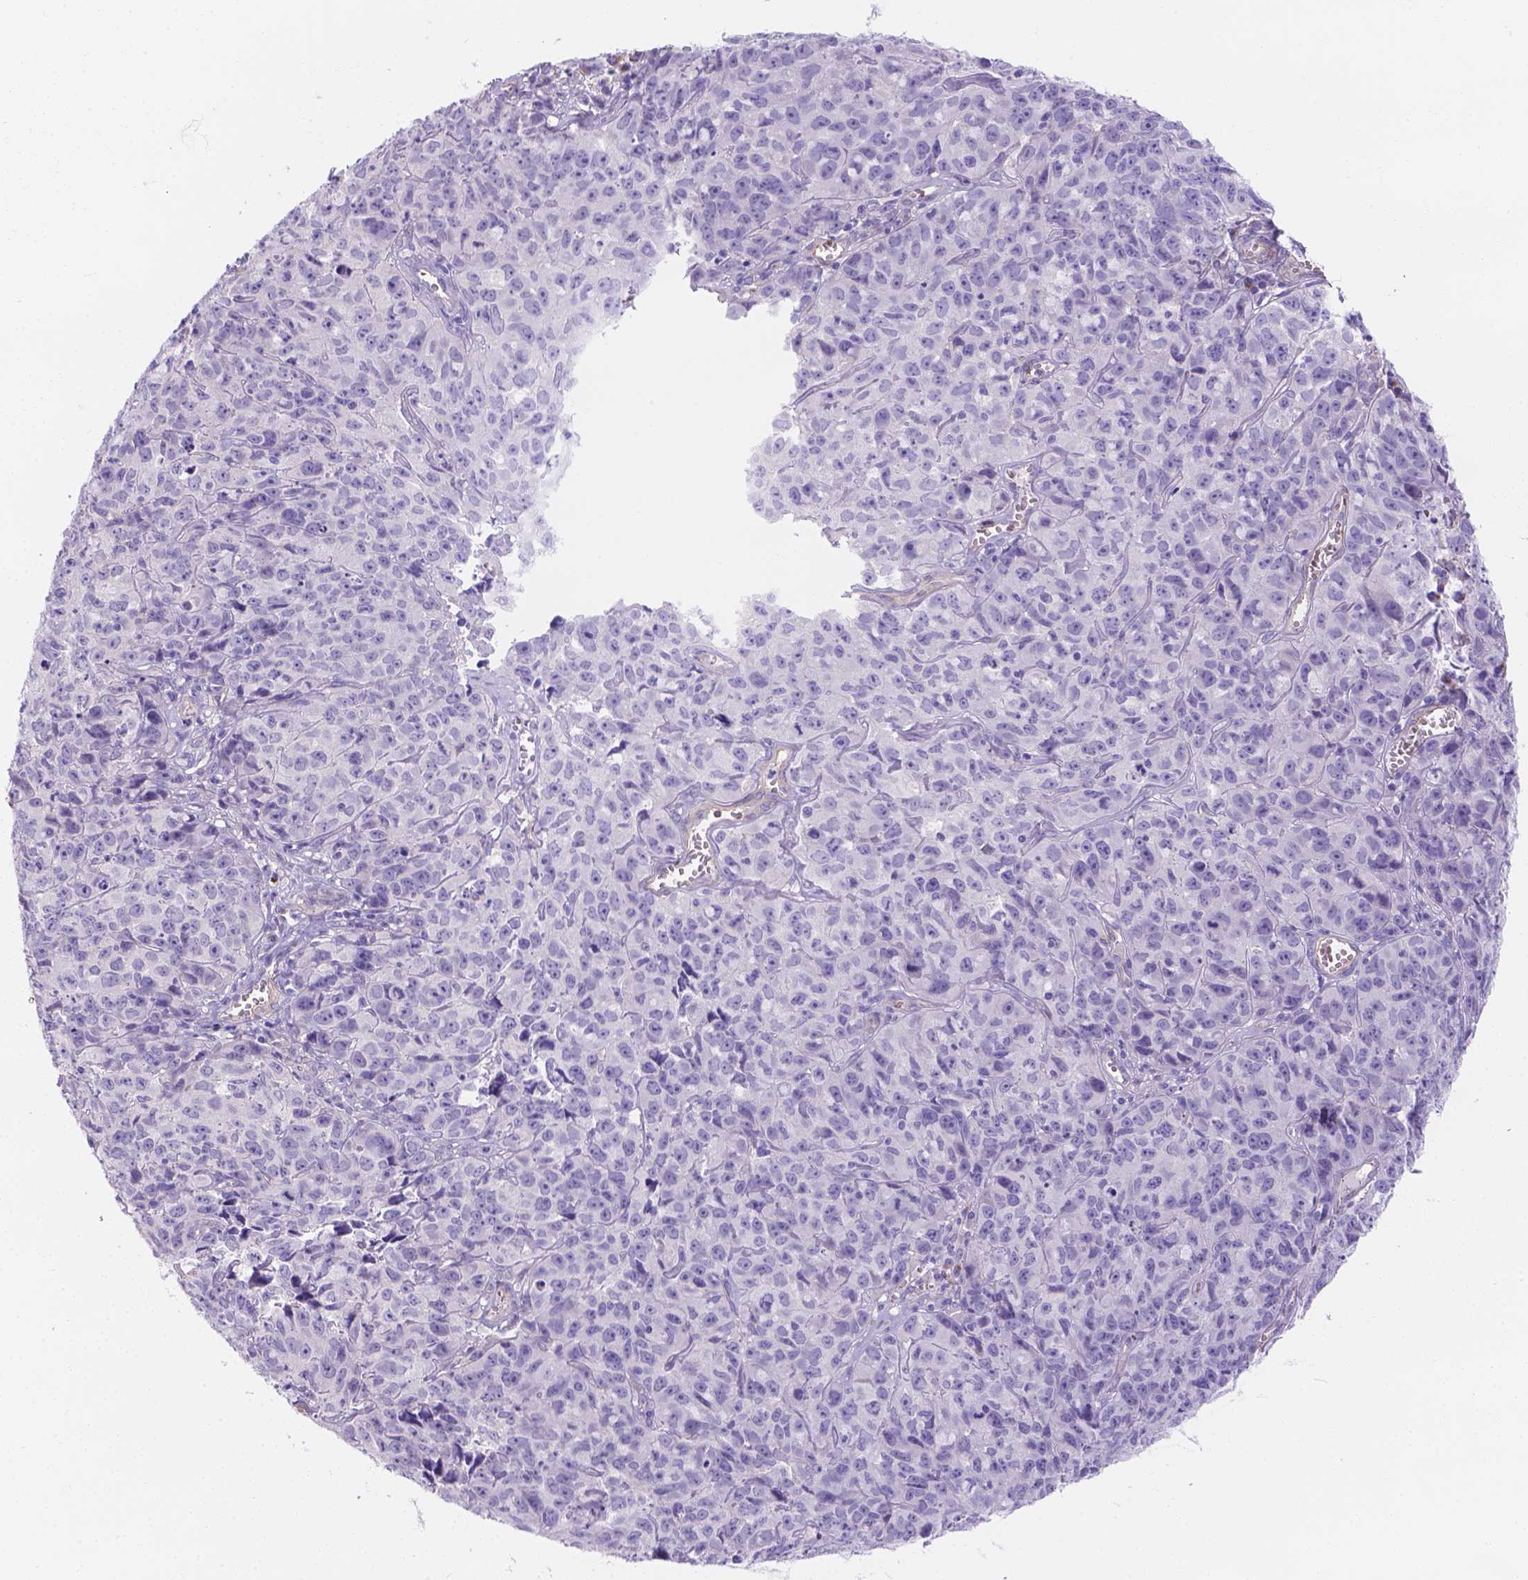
{"staining": {"intensity": "negative", "quantity": "none", "location": "none"}, "tissue": "cervical cancer", "cell_type": "Tumor cells", "image_type": "cancer", "snomed": [{"axis": "morphology", "description": "Squamous cell carcinoma, NOS"}, {"axis": "topography", "description": "Cervix"}], "caption": "An image of human cervical squamous cell carcinoma is negative for staining in tumor cells.", "gene": "SLC40A1", "patient": {"sex": "female", "age": 28}}